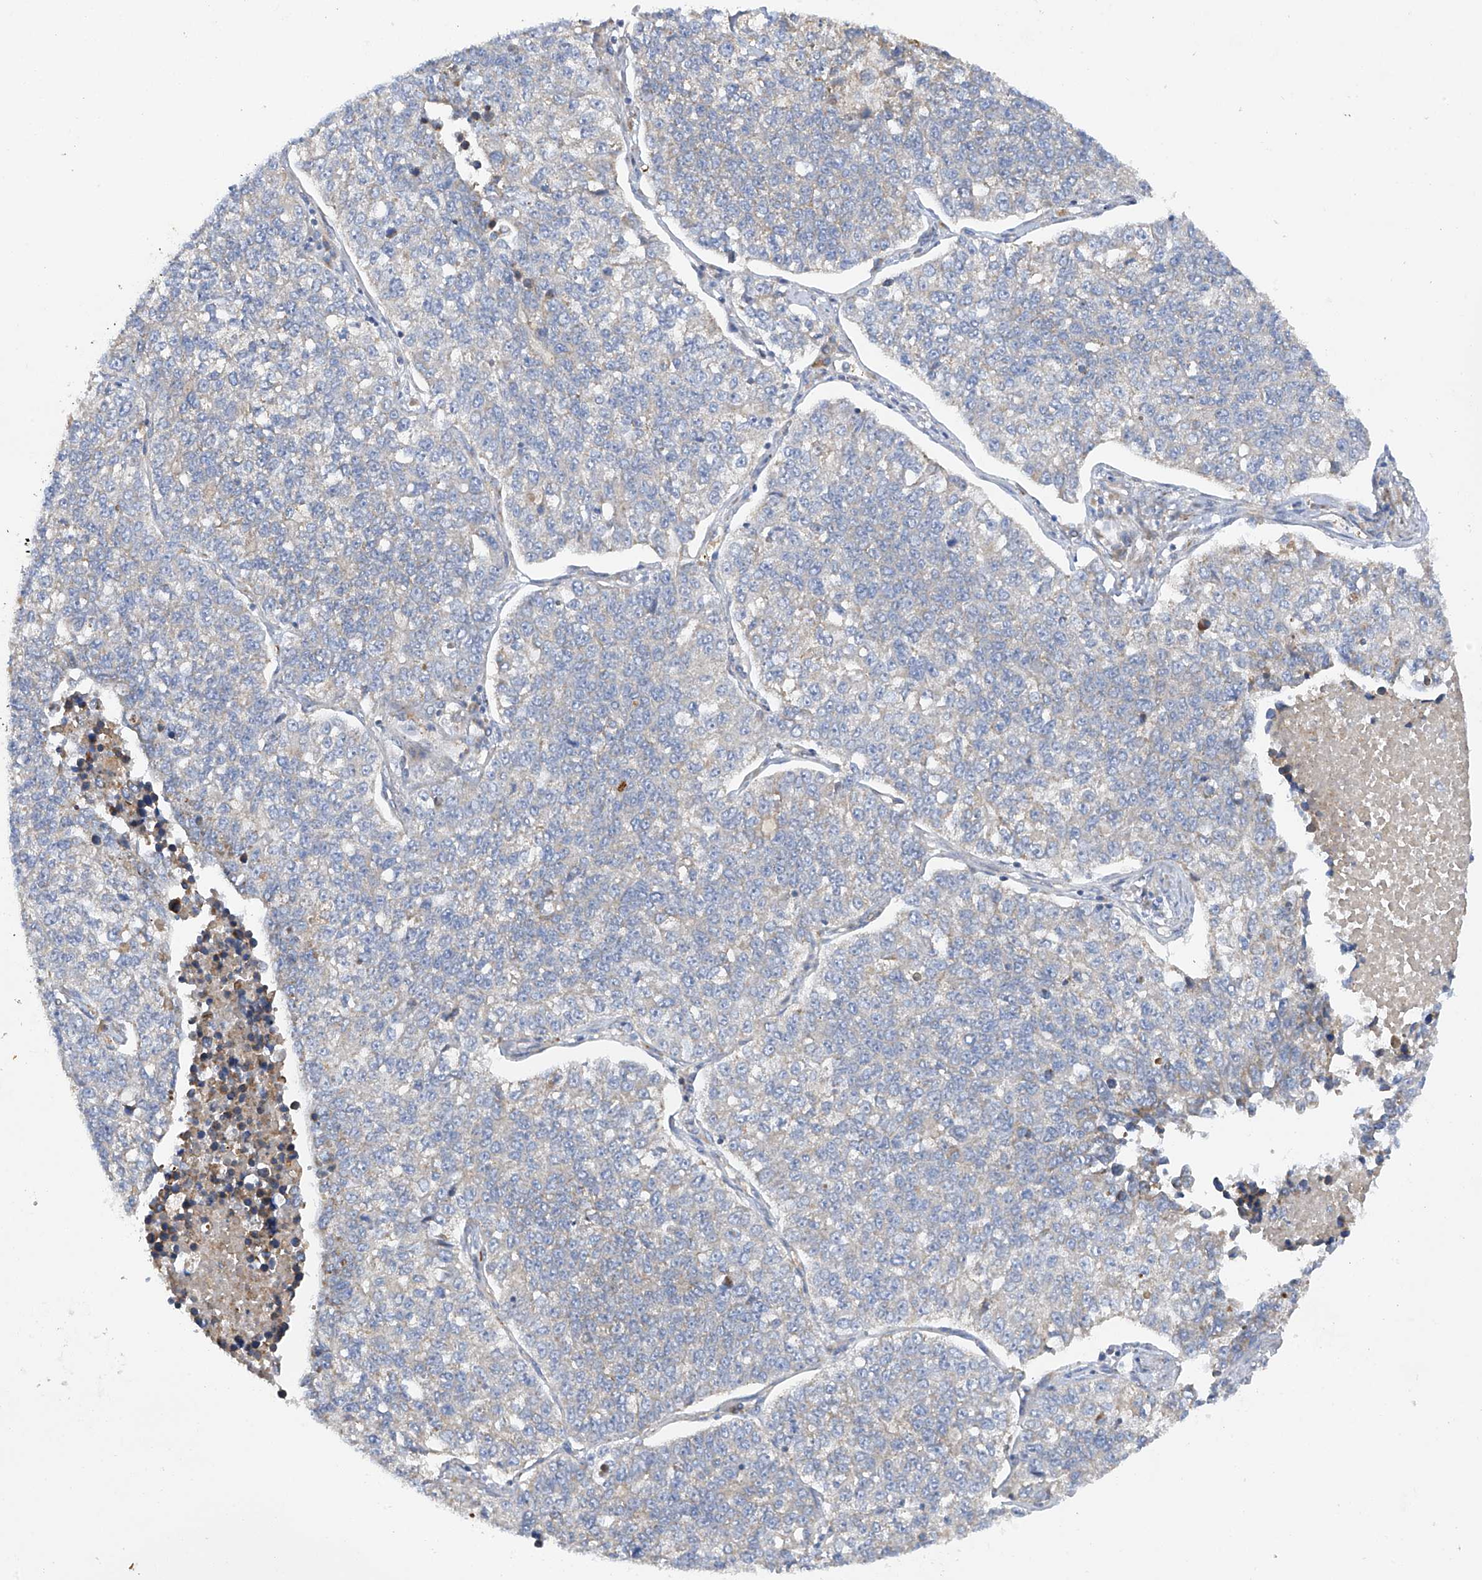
{"staining": {"intensity": "weak", "quantity": "25%-75%", "location": "cytoplasmic/membranous"}, "tissue": "lung cancer", "cell_type": "Tumor cells", "image_type": "cancer", "snomed": [{"axis": "morphology", "description": "Adenocarcinoma, NOS"}, {"axis": "topography", "description": "Lung"}], "caption": "The photomicrograph shows staining of lung cancer (adenocarcinoma), revealing weak cytoplasmic/membranous protein expression (brown color) within tumor cells.", "gene": "METTL18", "patient": {"sex": "male", "age": 49}}